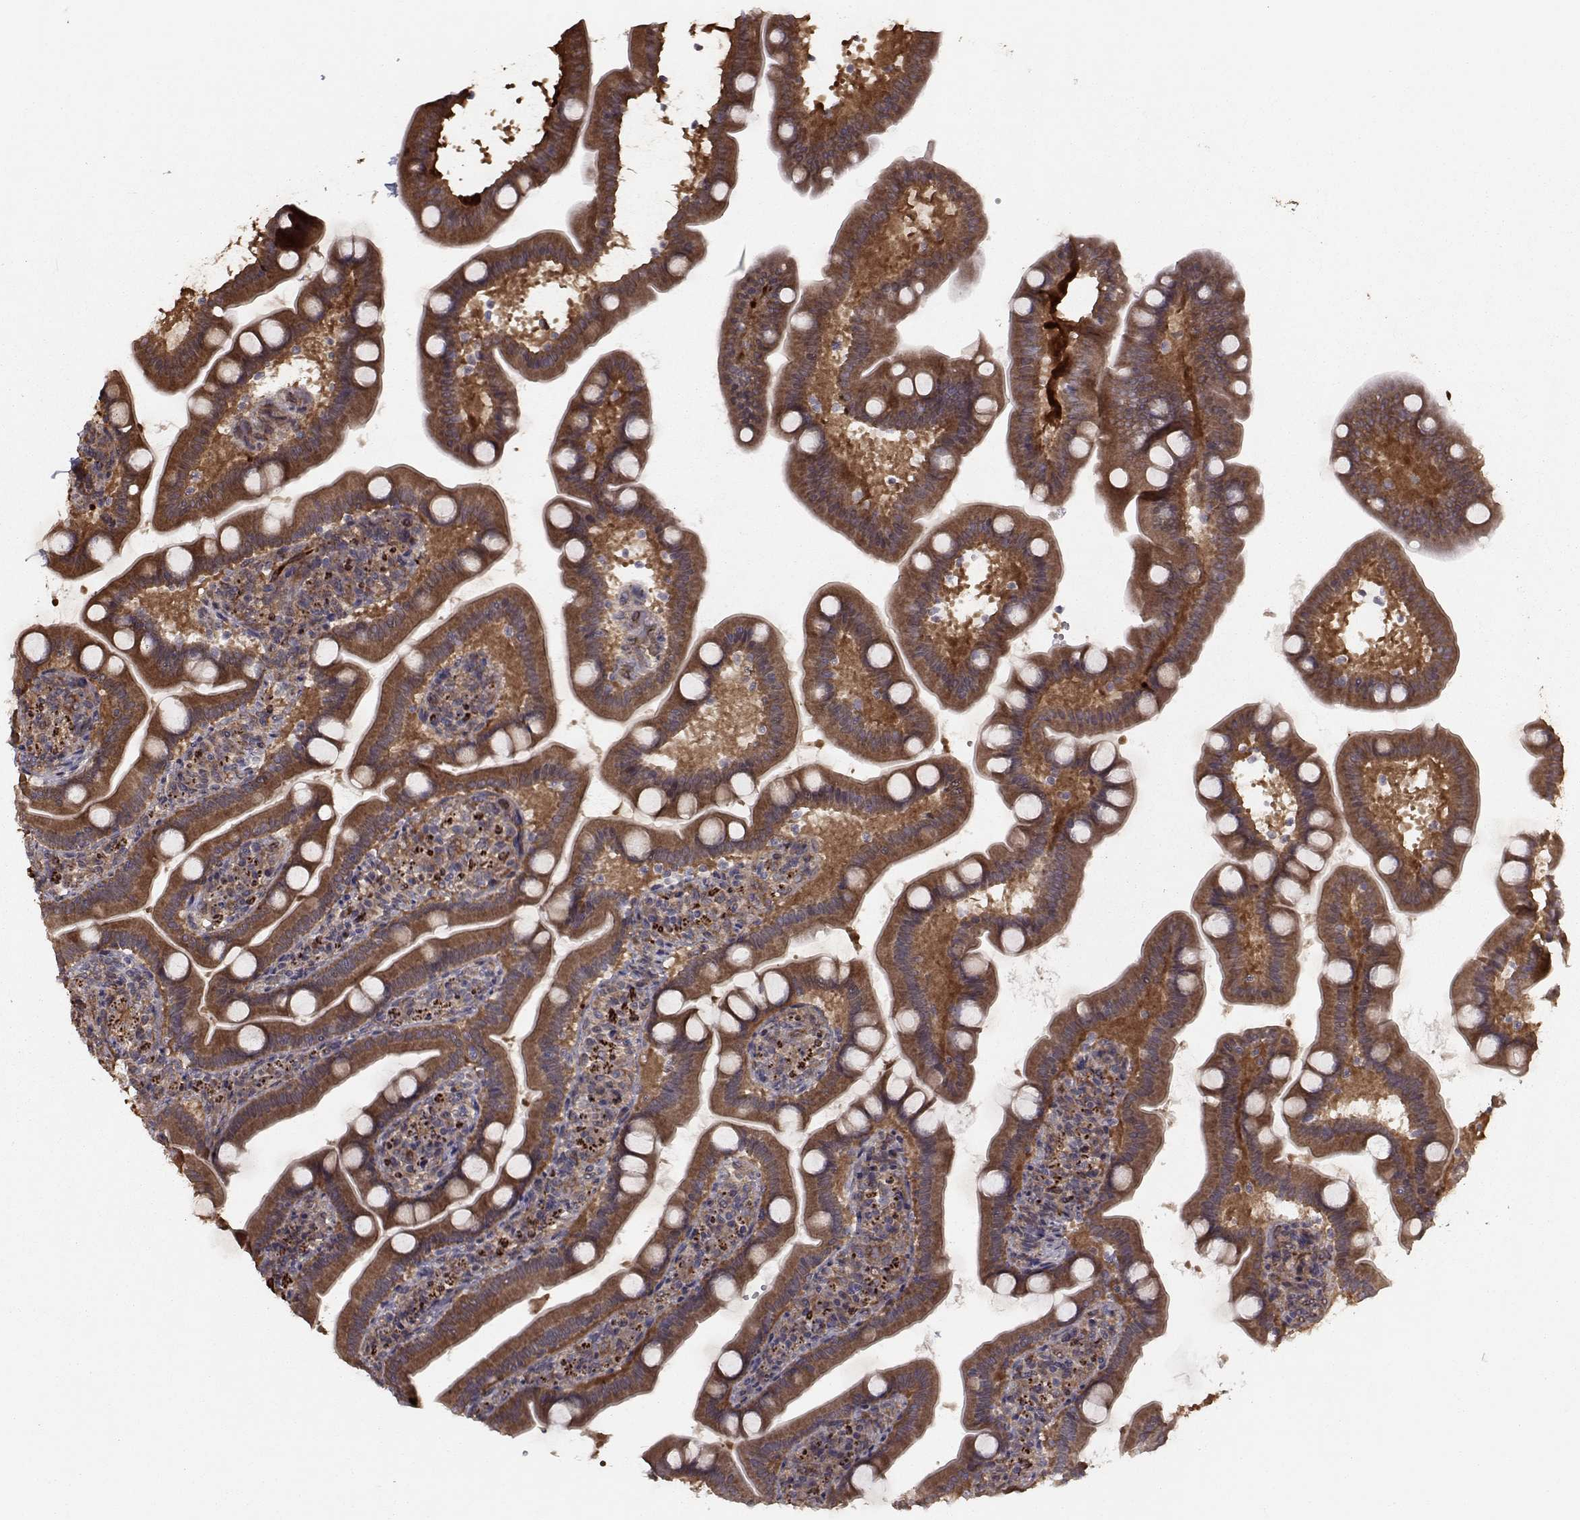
{"staining": {"intensity": "strong", "quantity": "25%-75%", "location": "cytoplasmic/membranous"}, "tissue": "small intestine", "cell_type": "Glandular cells", "image_type": "normal", "snomed": [{"axis": "morphology", "description": "Normal tissue, NOS"}, {"axis": "topography", "description": "Small intestine"}], "caption": "Immunohistochemistry (IHC) photomicrograph of normal small intestine: human small intestine stained using immunohistochemistry shows high levels of strong protein expression localized specifically in the cytoplasmic/membranous of glandular cells, appearing as a cytoplasmic/membranous brown color.", "gene": "TRIP10", "patient": {"sex": "male", "age": 66}}